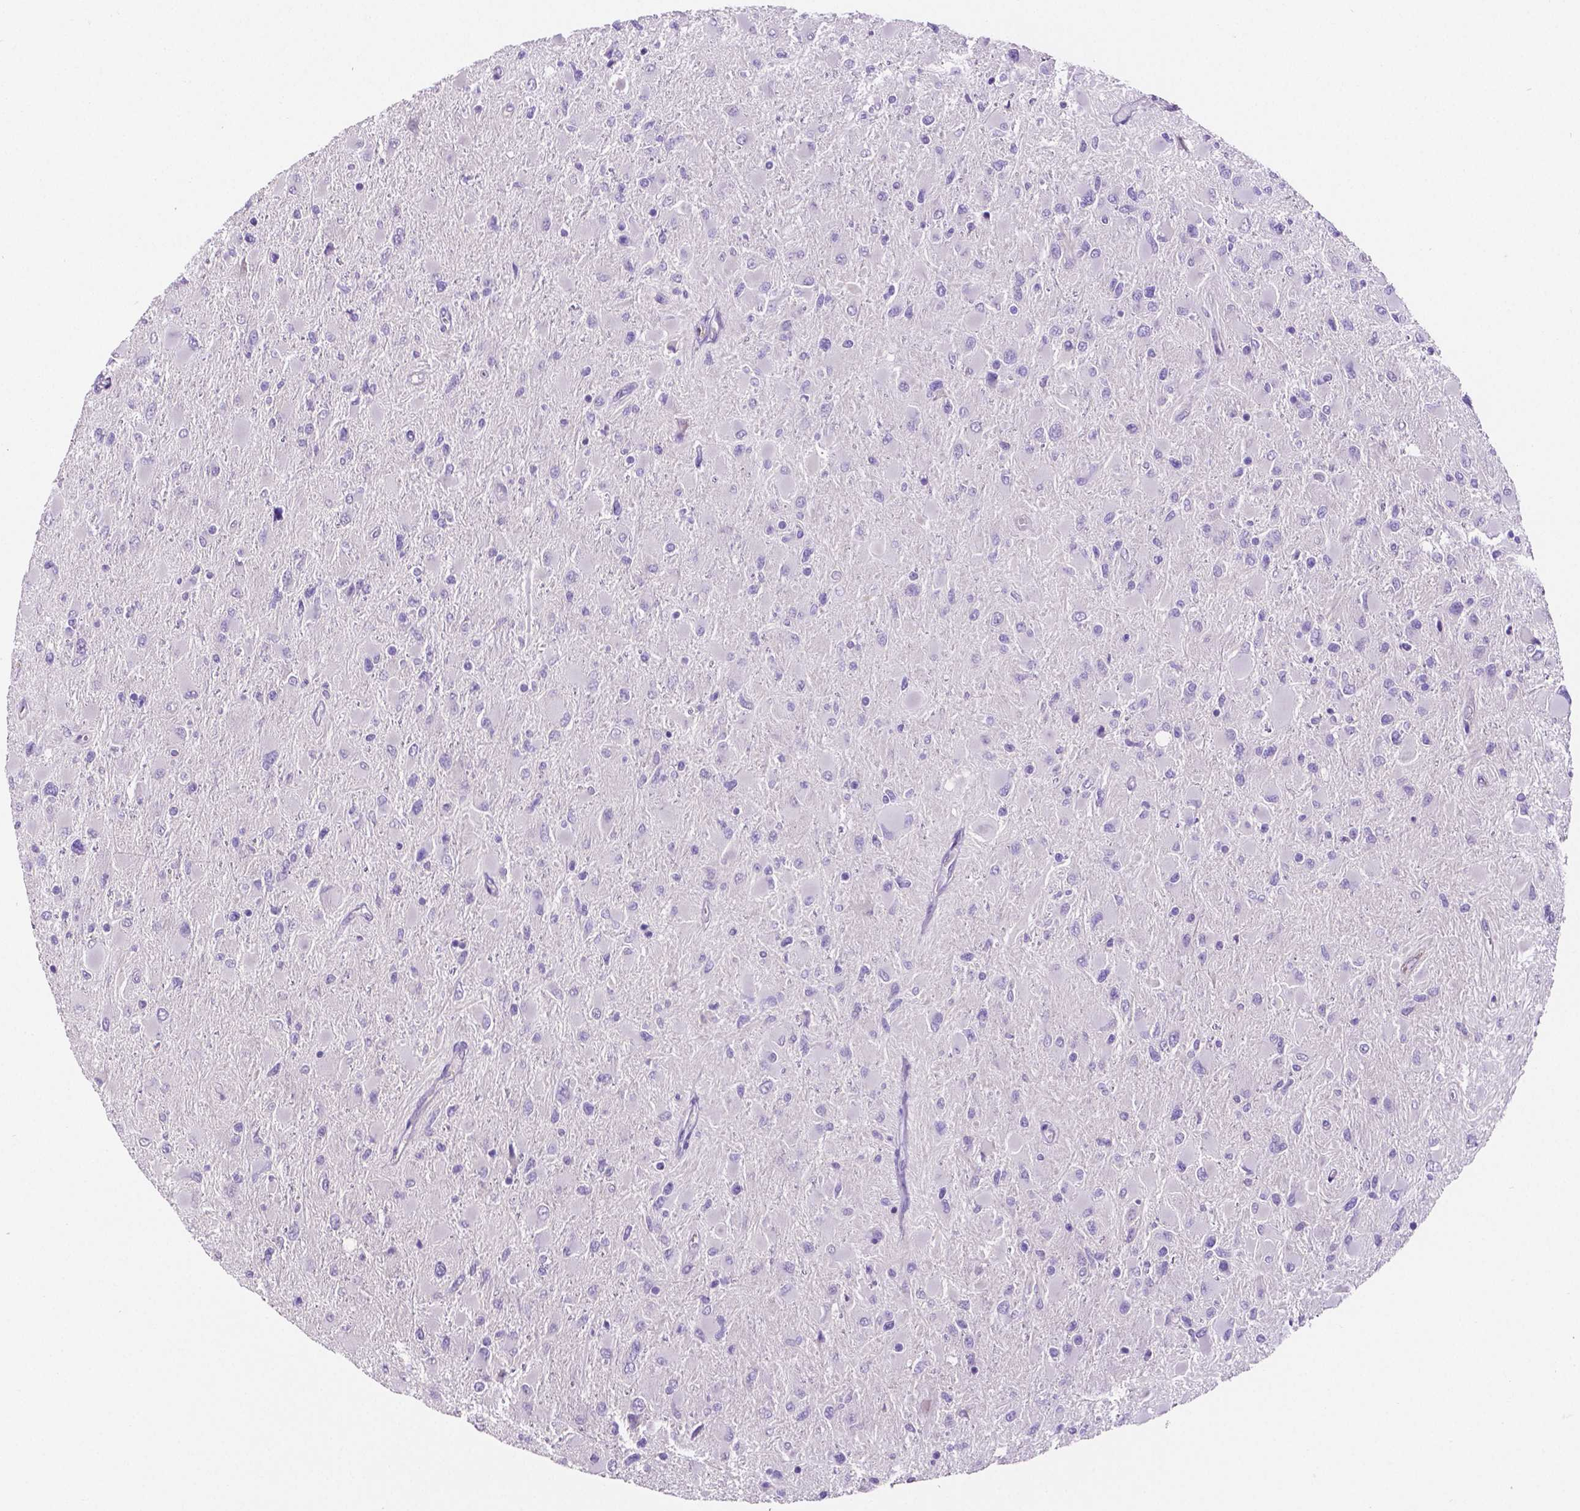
{"staining": {"intensity": "negative", "quantity": "none", "location": "none"}, "tissue": "glioma", "cell_type": "Tumor cells", "image_type": "cancer", "snomed": [{"axis": "morphology", "description": "Glioma, malignant, High grade"}, {"axis": "topography", "description": "Cerebral cortex"}], "caption": "Immunohistochemistry of malignant high-grade glioma shows no staining in tumor cells.", "gene": "MMP9", "patient": {"sex": "female", "age": 36}}